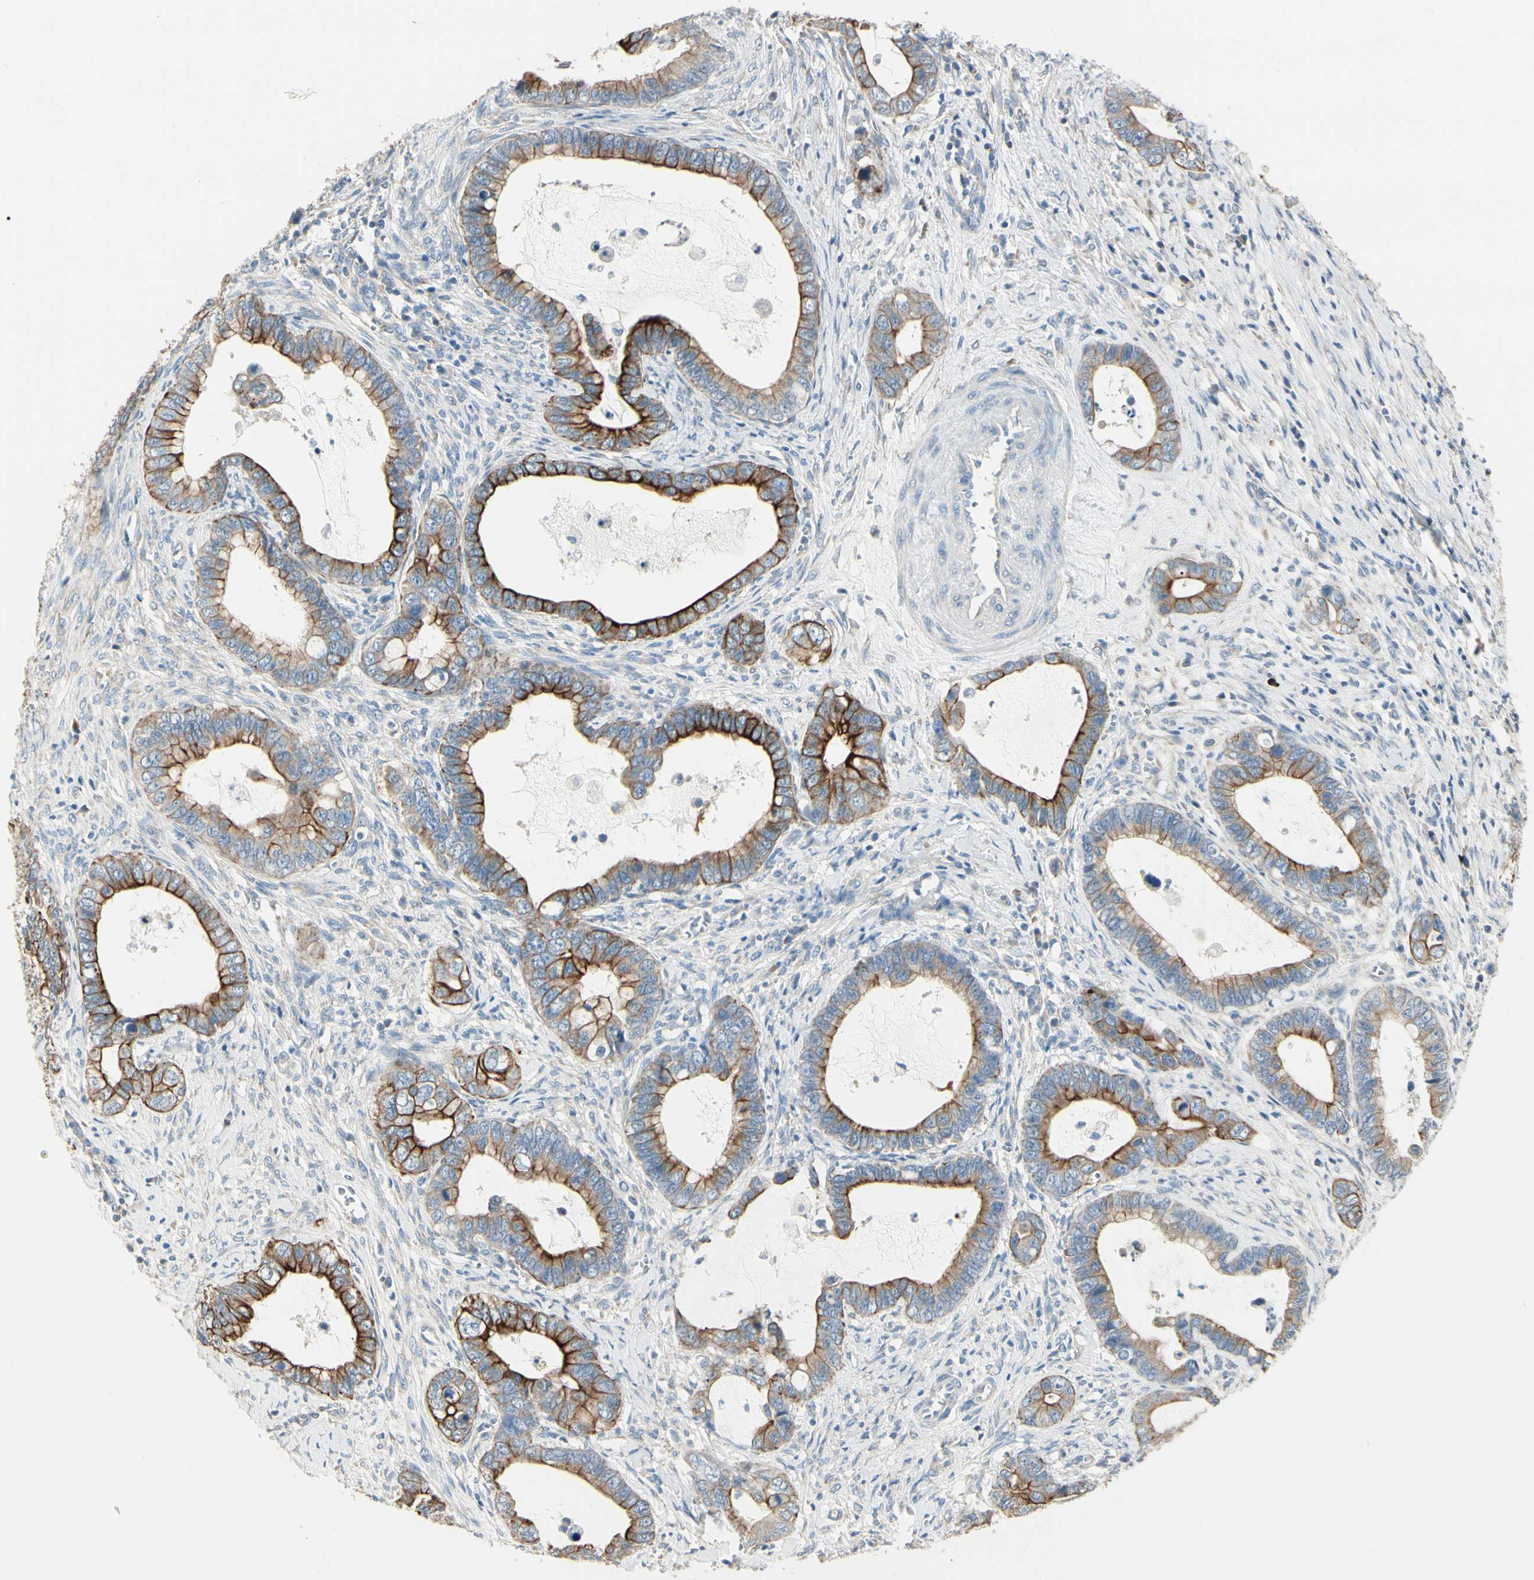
{"staining": {"intensity": "strong", "quantity": ">75%", "location": "cytoplasmic/membranous"}, "tissue": "cervical cancer", "cell_type": "Tumor cells", "image_type": "cancer", "snomed": [{"axis": "morphology", "description": "Adenocarcinoma, NOS"}, {"axis": "topography", "description": "Cervix"}], "caption": "Protein expression analysis of human cervical adenocarcinoma reveals strong cytoplasmic/membranous positivity in about >75% of tumor cells. The staining was performed using DAB (3,3'-diaminobenzidine), with brown indicating positive protein expression. Nuclei are stained blue with hematoxylin.", "gene": "DUSP12", "patient": {"sex": "female", "age": 44}}